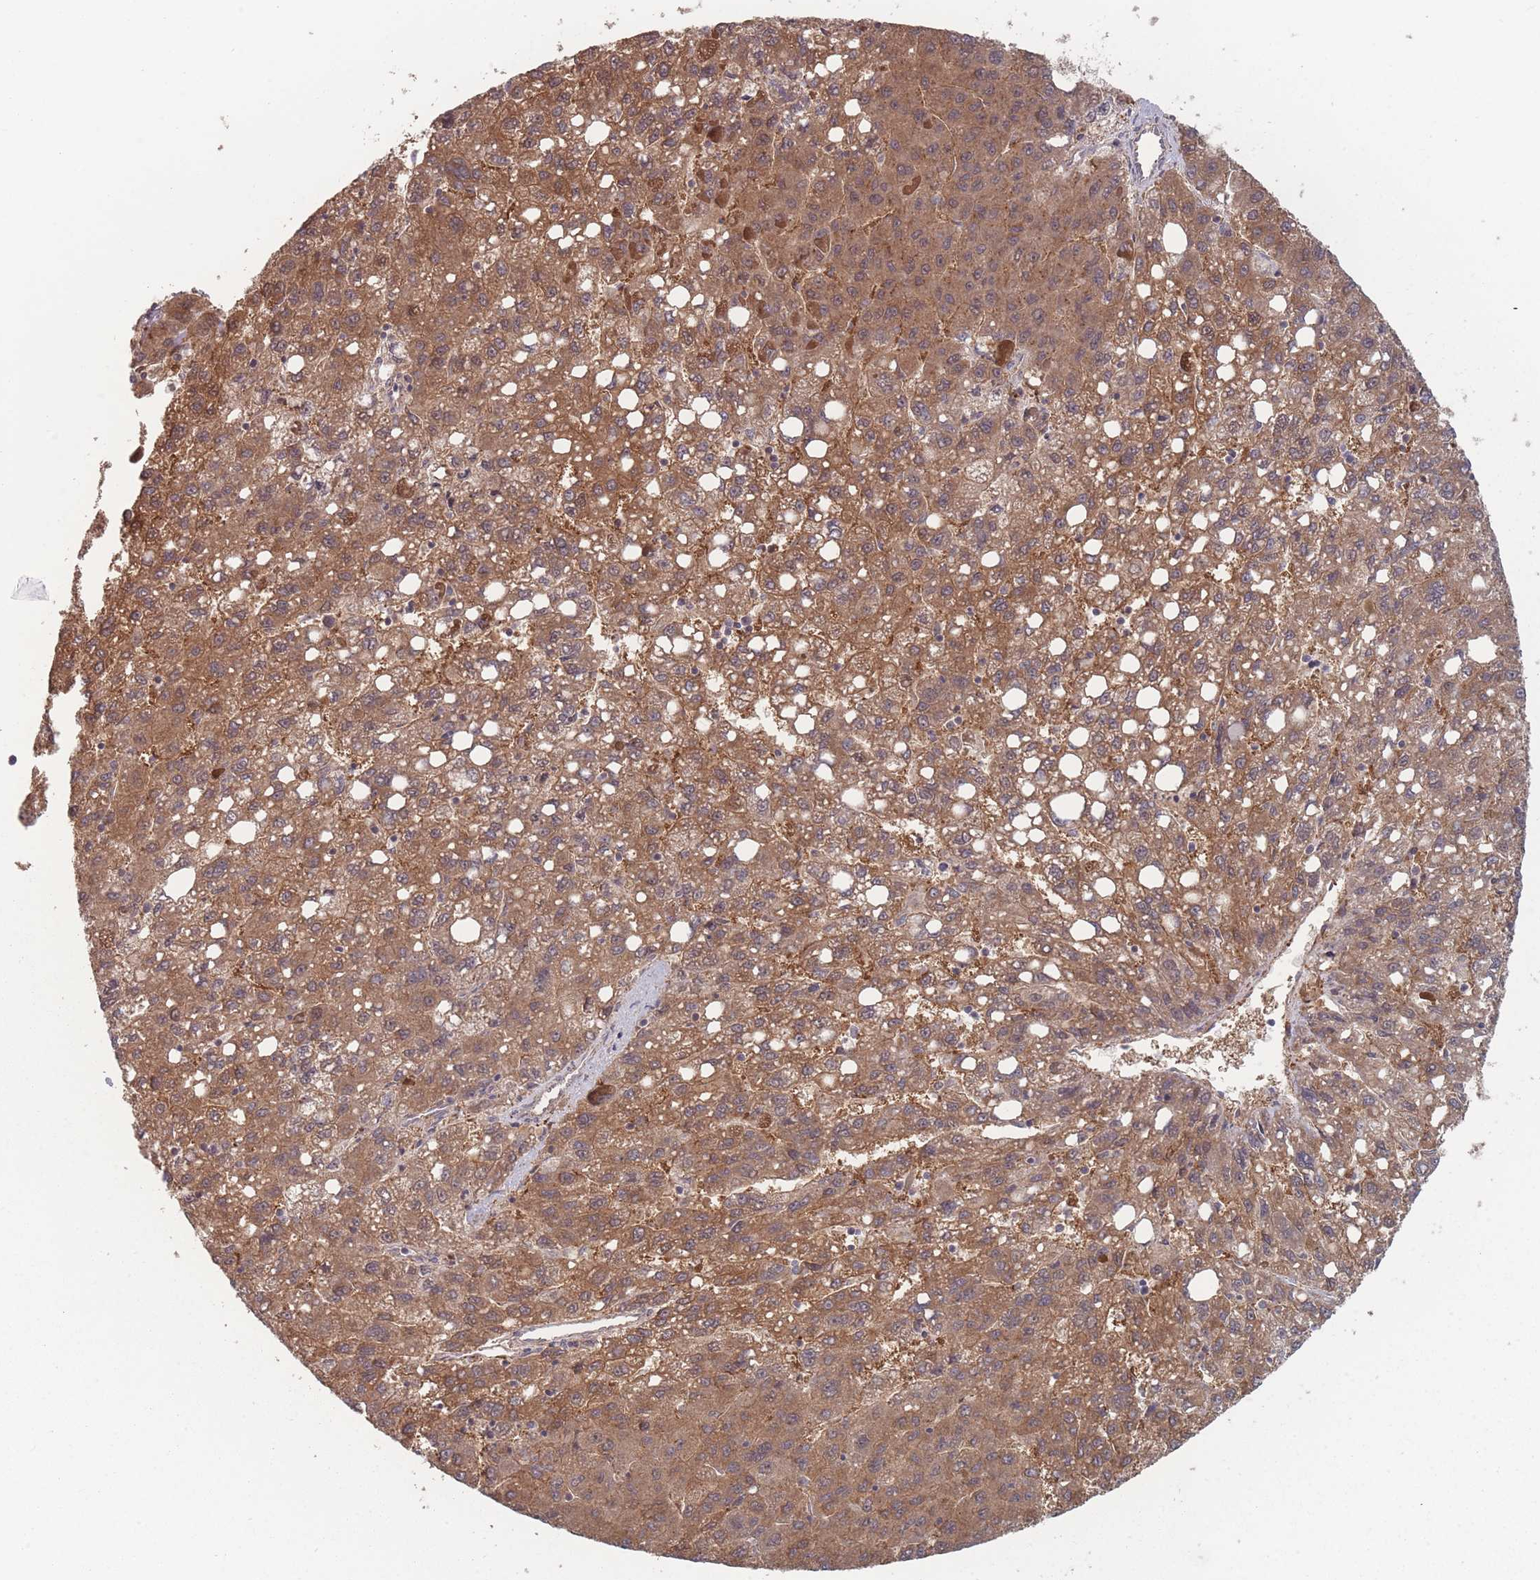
{"staining": {"intensity": "moderate", "quantity": ">75%", "location": "cytoplasmic/membranous"}, "tissue": "liver cancer", "cell_type": "Tumor cells", "image_type": "cancer", "snomed": [{"axis": "morphology", "description": "Carcinoma, Hepatocellular, NOS"}, {"axis": "topography", "description": "Liver"}], "caption": "This photomicrograph displays IHC staining of liver cancer, with medium moderate cytoplasmic/membranous staining in about >75% of tumor cells.", "gene": "CNTRL", "patient": {"sex": "female", "age": 82}}